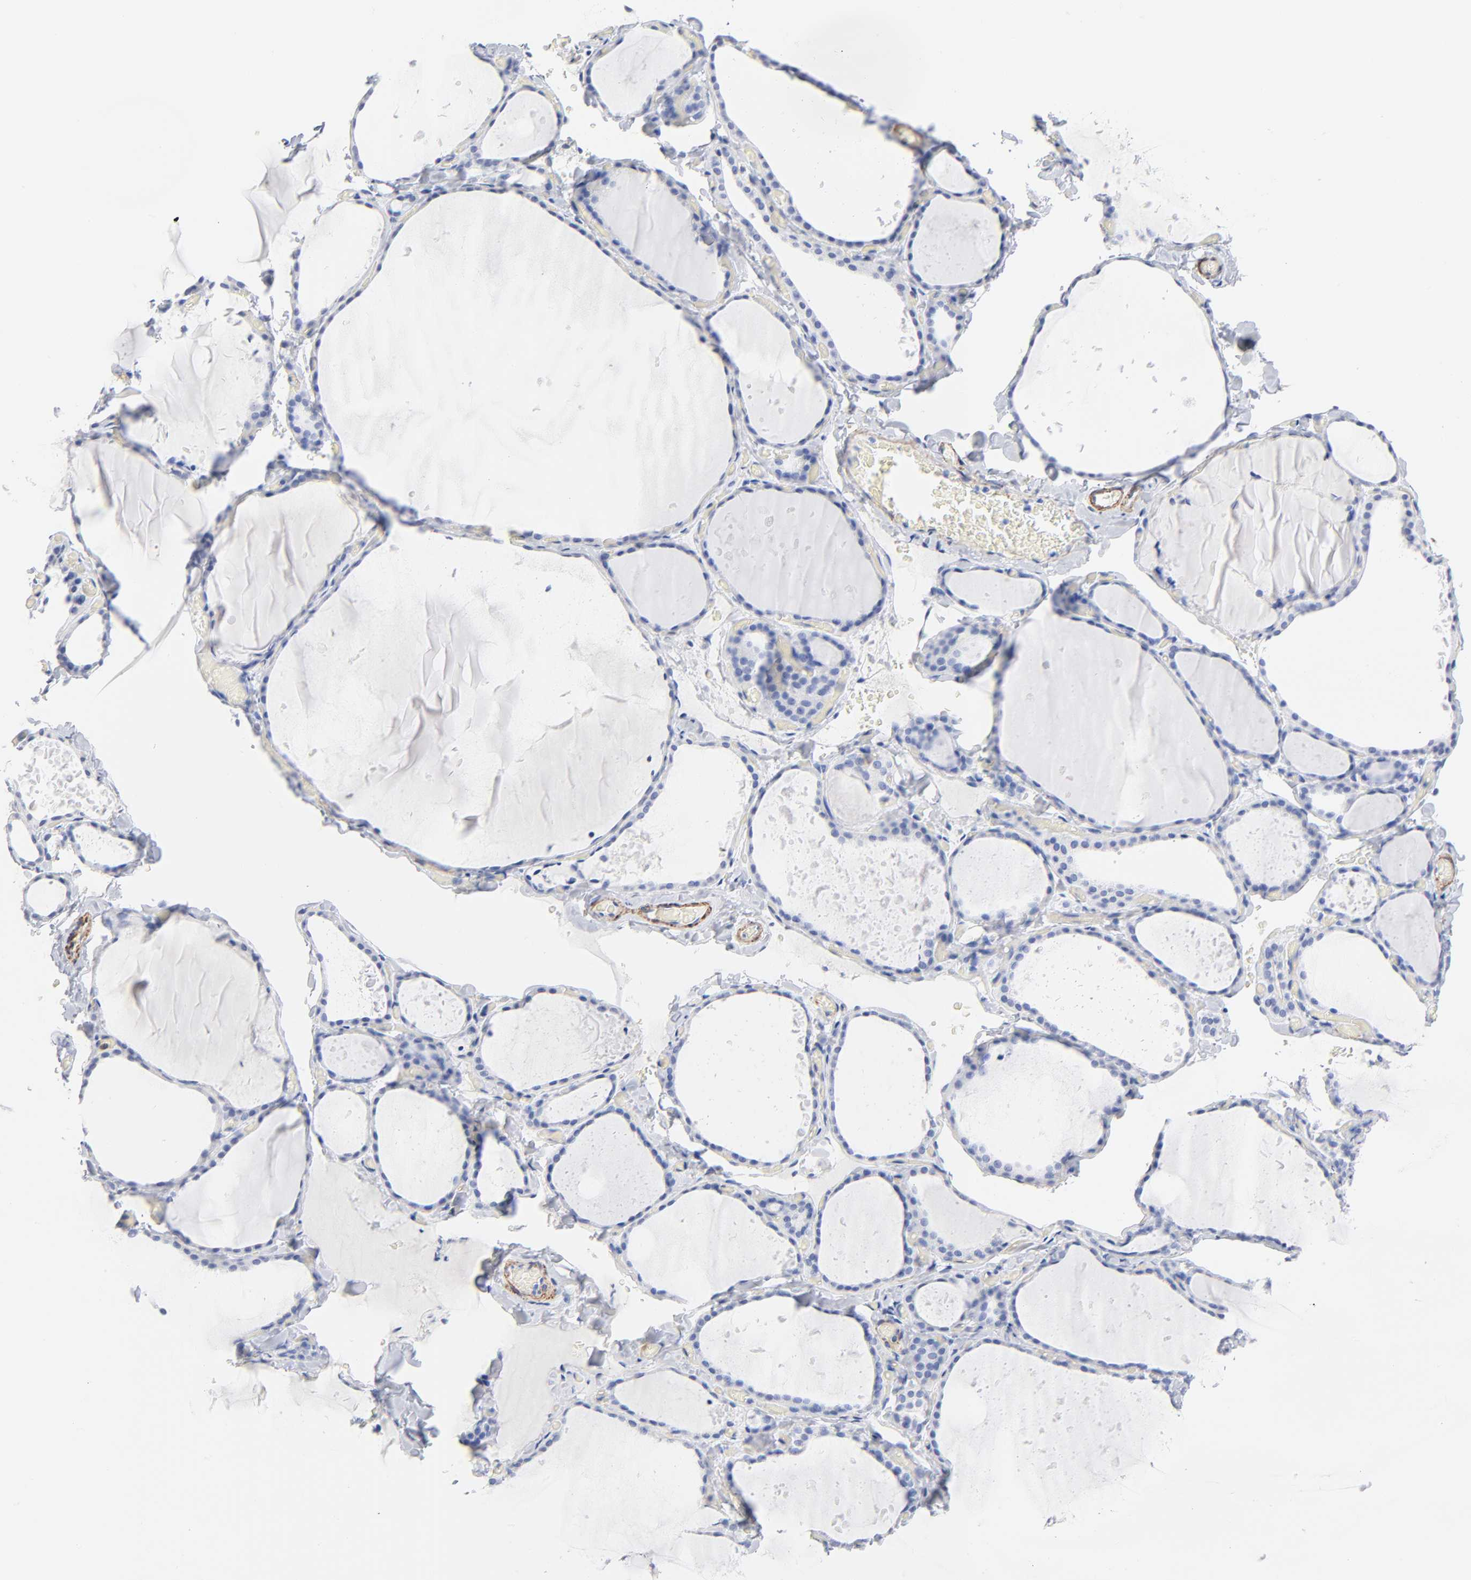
{"staining": {"intensity": "negative", "quantity": "none", "location": "none"}, "tissue": "thyroid gland", "cell_type": "Glandular cells", "image_type": "normal", "snomed": [{"axis": "morphology", "description": "Normal tissue, NOS"}, {"axis": "topography", "description": "Thyroid gland"}], "caption": "Thyroid gland stained for a protein using IHC displays no staining glandular cells.", "gene": "AGTR1", "patient": {"sex": "female", "age": 22}}